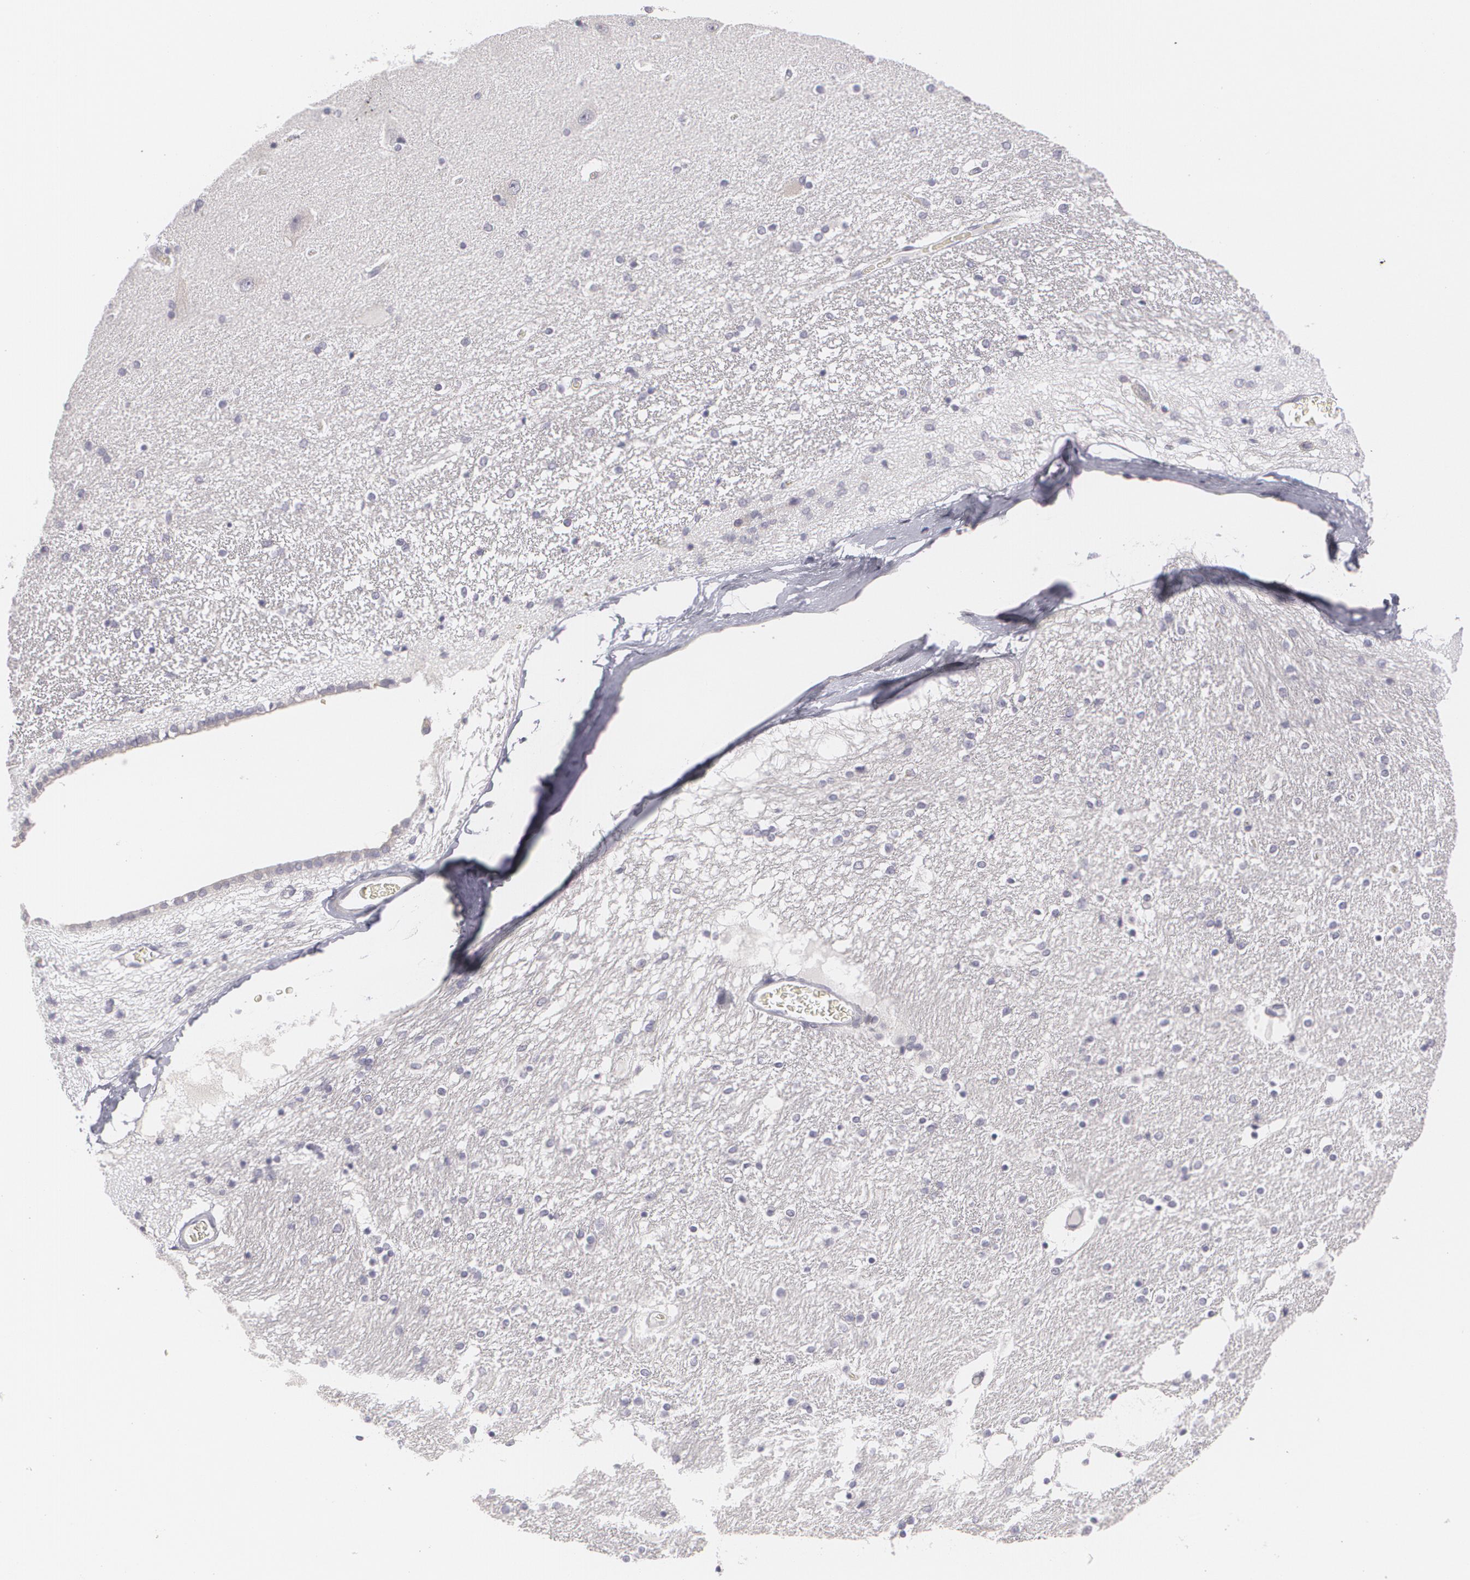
{"staining": {"intensity": "negative", "quantity": "none", "location": "none"}, "tissue": "hippocampus", "cell_type": "Glial cells", "image_type": "normal", "snomed": [{"axis": "morphology", "description": "Normal tissue, NOS"}, {"axis": "topography", "description": "Hippocampus"}], "caption": "The photomicrograph displays no significant expression in glial cells of hippocampus.", "gene": "MBNL3", "patient": {"sex": "female", "age": 54}}